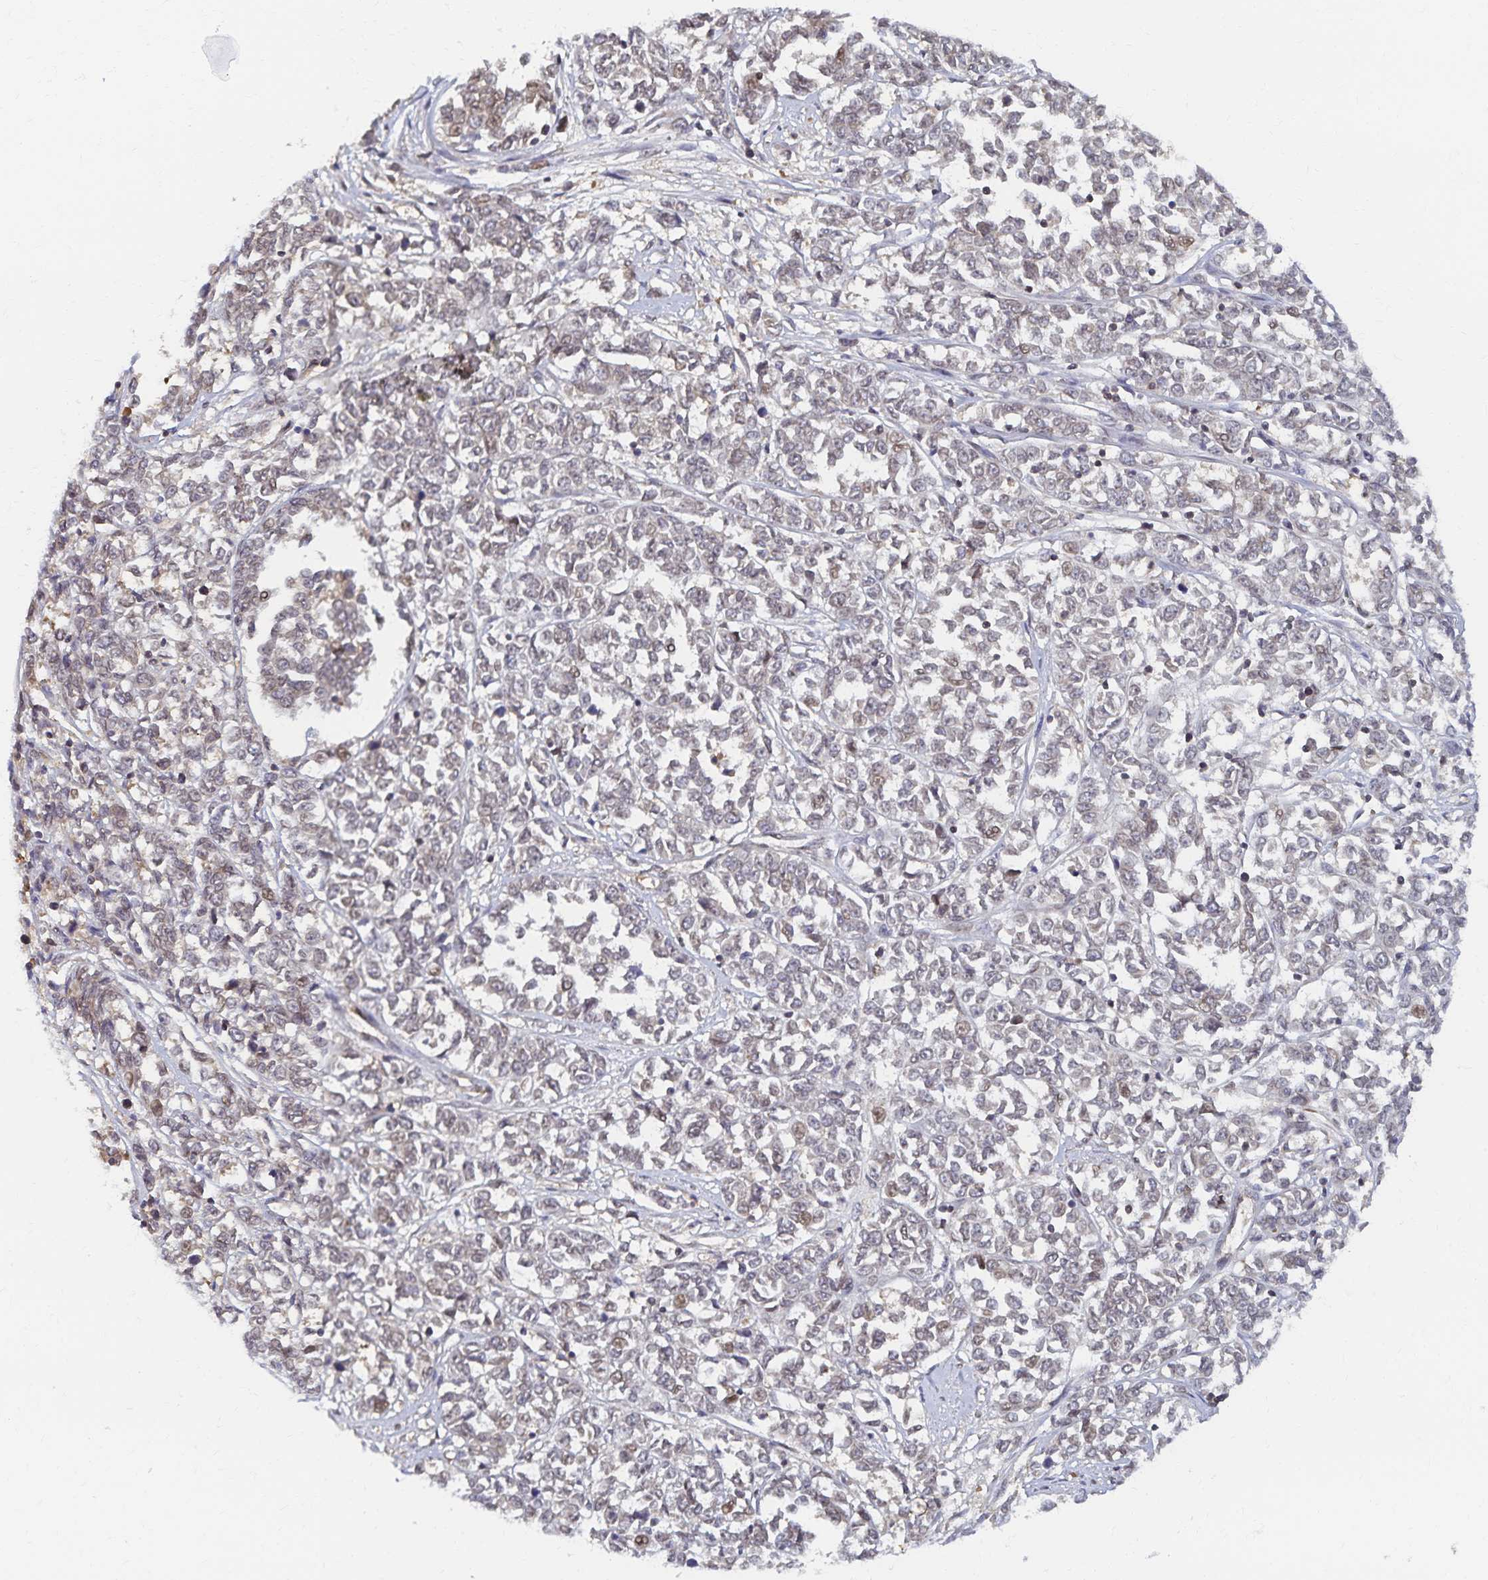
{"staining": {"intensity": "negative", "quantity": "none", "location": "none"}, "tissue": "melanoma", "cell_type": "Tumor cells", "image_type": "cancer", "snomed": [{"axis": "morphology", "description": "Malignant melanoma, NOS"}, {"axis": "topography", "description": "Skin"}], "caption": "Tumor cells are negative for brown protein staining in malignant melanoma.", "gene": "RAB9B", "patient": {"sex": "female", "age": 72}}